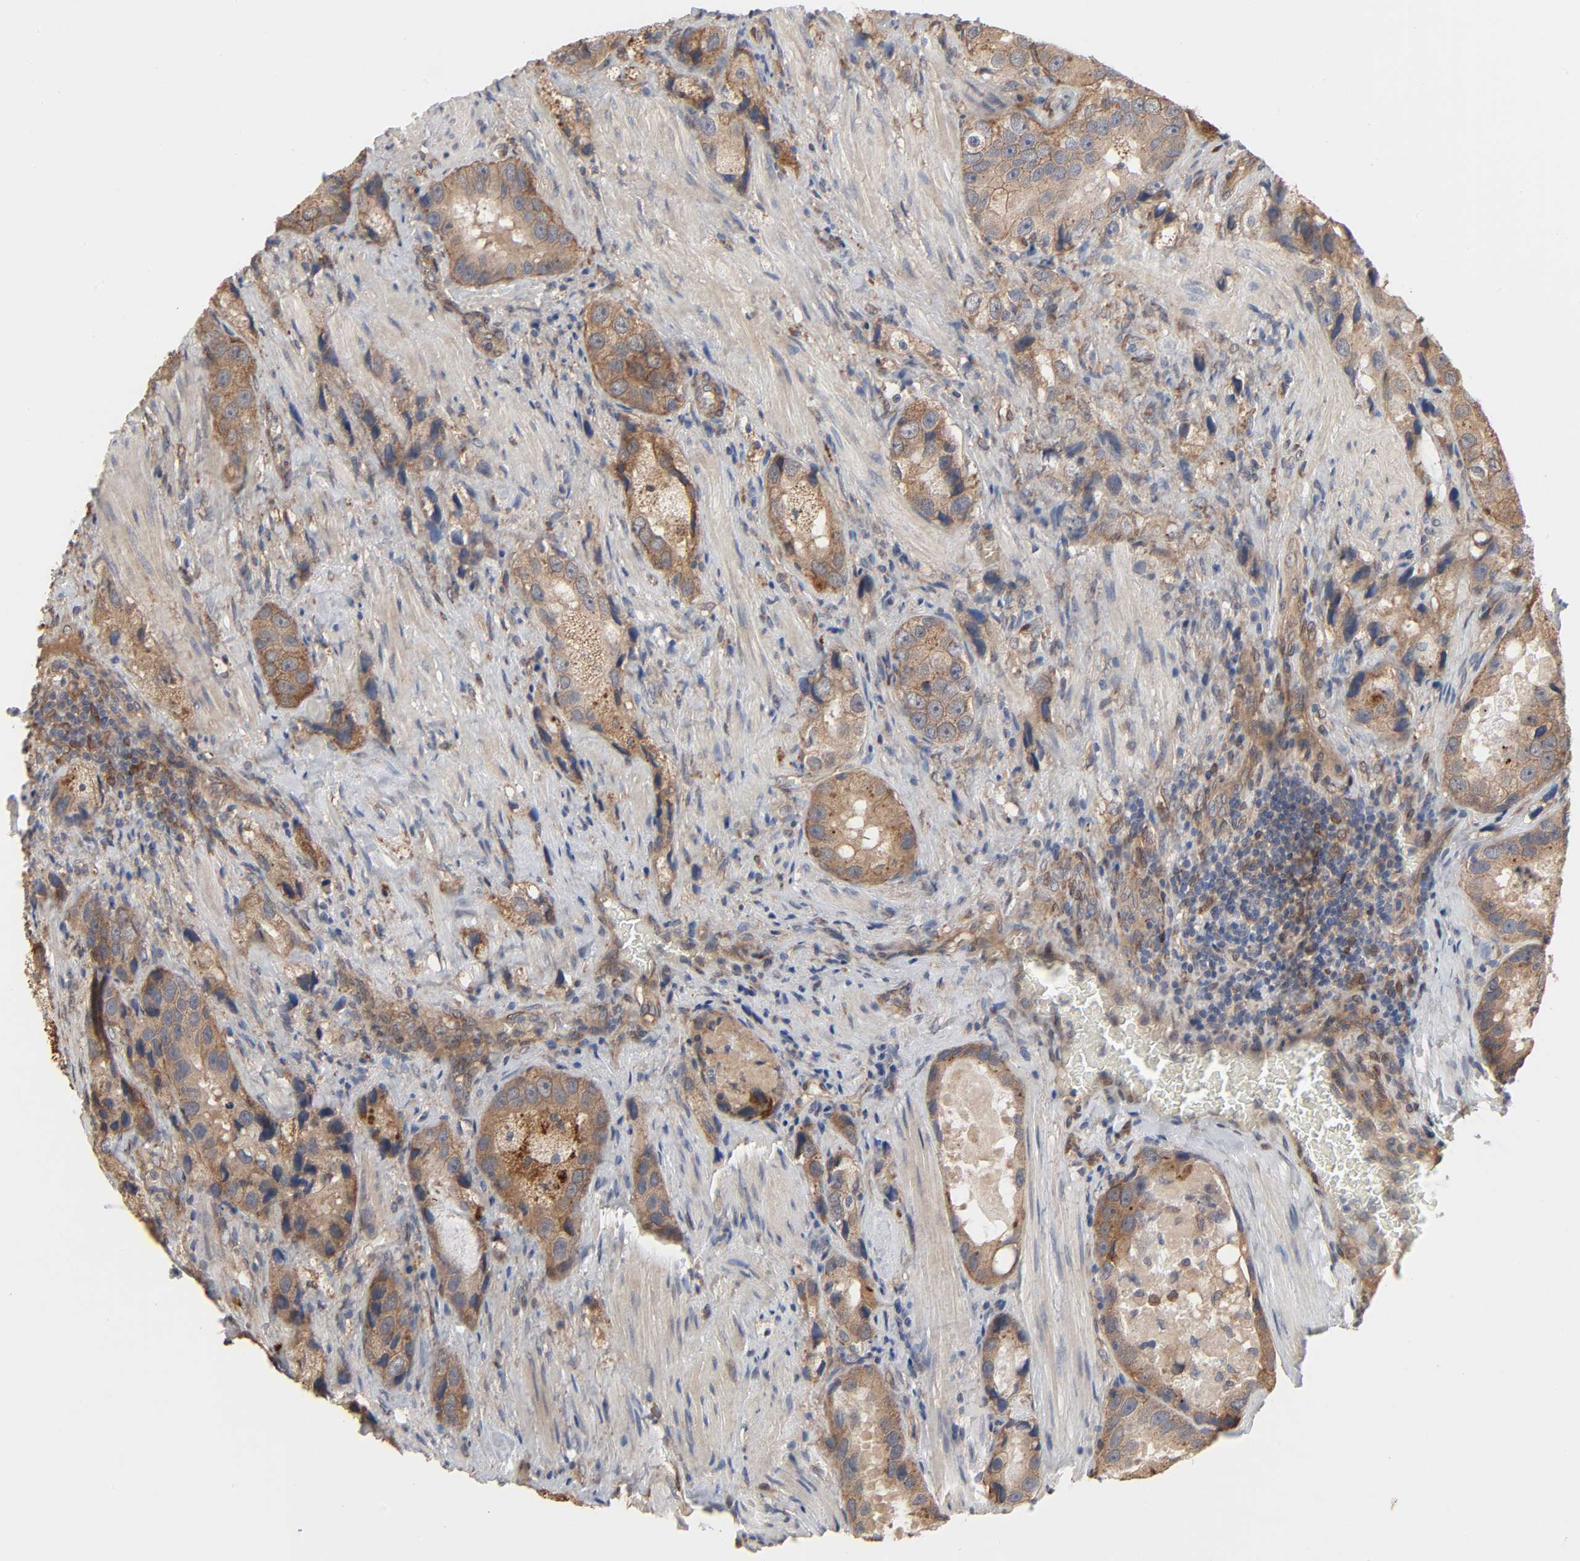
{"staining": {"intensity": "moderate", "quantity": ">75%", "location": "cytoplasmic/membranous"}, "tissue": "prostate cancer", "cell_type": "Tumor cells", "image_type": "cancer", "snomed": [{"axis": "morphology", "description": "Adenocarcinoma, High grade"}, {"axis": "topography", "description": "Prostate"}], "caption": "Immunohistochemical staining of prostate high-grade adenocarcinoma exhibits medium levels of moderate cytoplasmic/membranous staining in approximately >75% of tumor cells.", "gene": "NDRG2", "patient": {"sex": "male", "age": 63}}